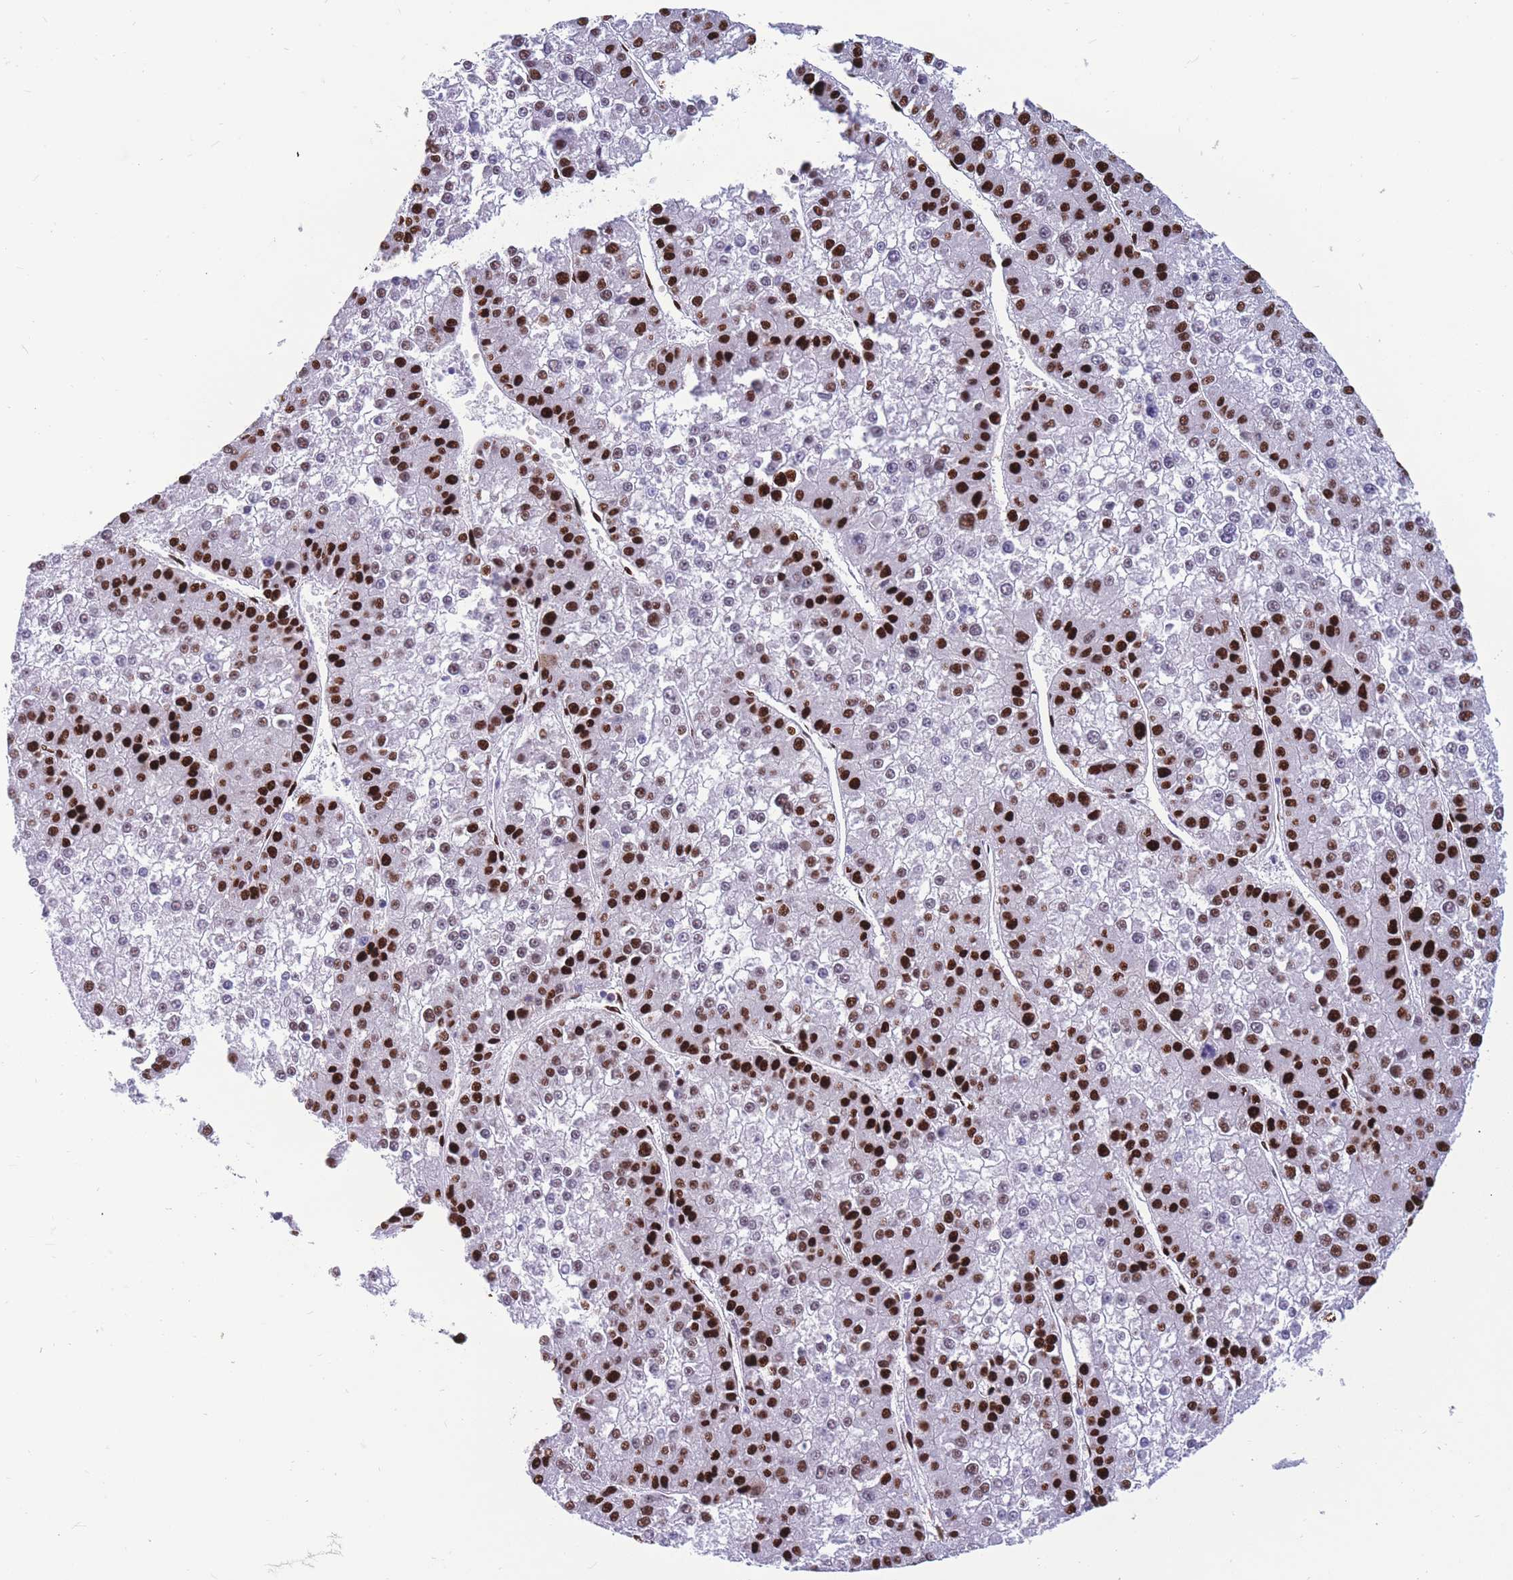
{"staining": {"intensity": "strong", "quantity": "25%-75%", "location": "nuclear"}, "tissue": "liver cancer", "cell_type": "Tumor cells", "image_type": "cancer", "snomed": [{"axis": "morphology", "description": "Carcinoma, Hepatocellular, NOS"}, {"axis": "topography", "description": "Liver"}], "caption": "Protein analysis of liver cancer (hepatocellular carcinoma) tissue displays strong nuclear expression in approximately 25%-75% of tumor cells.", "gene": "NASP", "patient": {"sex": "female", "age": 73}}